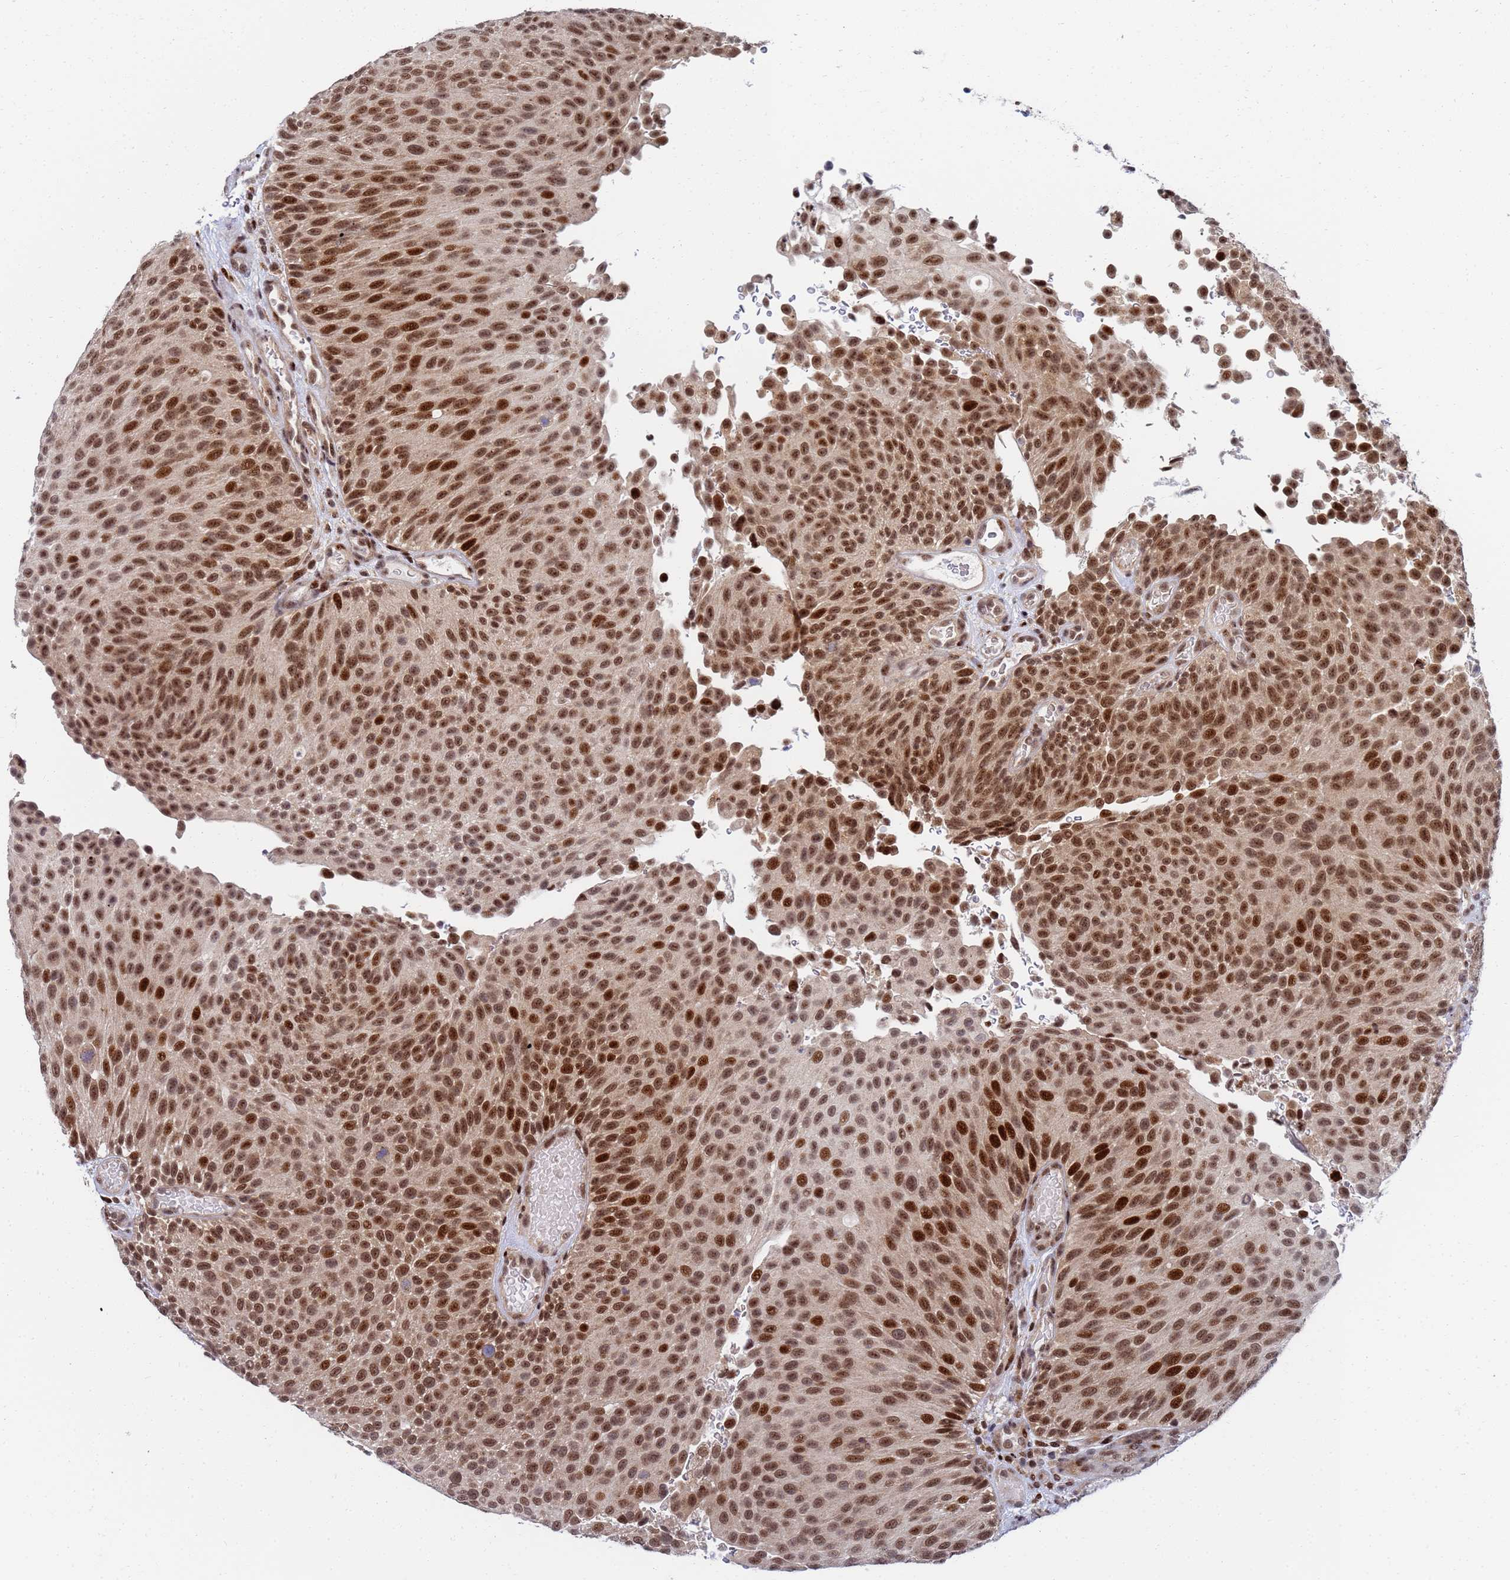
{"staining": {"intensity": "strong", "quantity": ">75%", "location": "nuclear"}, "tissue": "urothelial cancer", "cell_type": "Tumor cells", "image_type": "cancer", "snomed": [{"axis": "morphology", "description": "Urothelial carcinoma, Low grade"}, {"axis": "topography", "description": "Urinary bladder"}], "caption": "Low-grade urothelial carcinoma stained for a protein exhibits strong nuclear positivity in tumor cells.", "gene": "AP5Z1", "patient": {"sex": "male", "age": 78}}